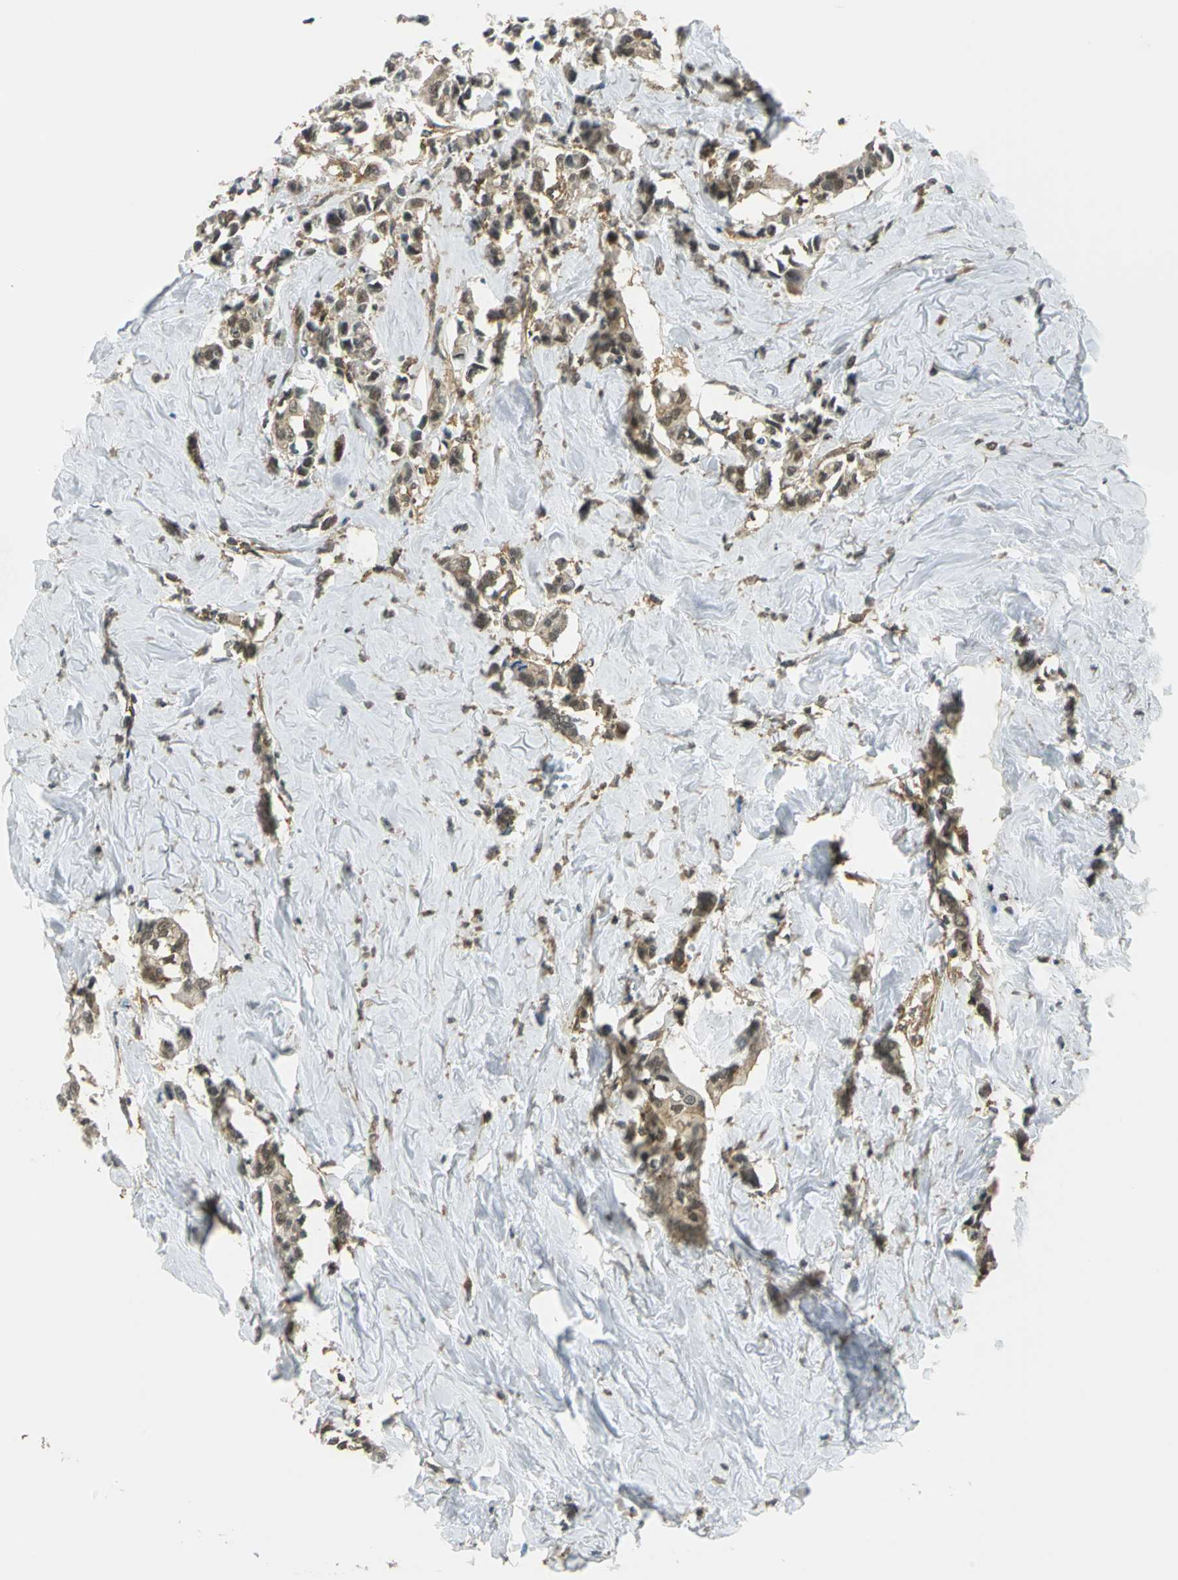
{"staining": {"intensity": "moderate", "quantity": ">75%", "location": "cytoplasmic/membranous,nuclear"}, "tissue": "breast cancer", "cell_type": "Tumor cells", "image_type": "cancer", "snomed": [{"axis": "morphology", "description": "Duct carcinoma"}, {"axis": "topography", "description": "Breast"}], "caption": "Breast infiltrating ductal carcinoma stained with a brown dye displays moderate cytoplasmic/membranous and nuclear positive positivity in approximately >75% of tumor cells.", "gene": "ARPC3", "patient": {"sex": "female", "age": 84}}